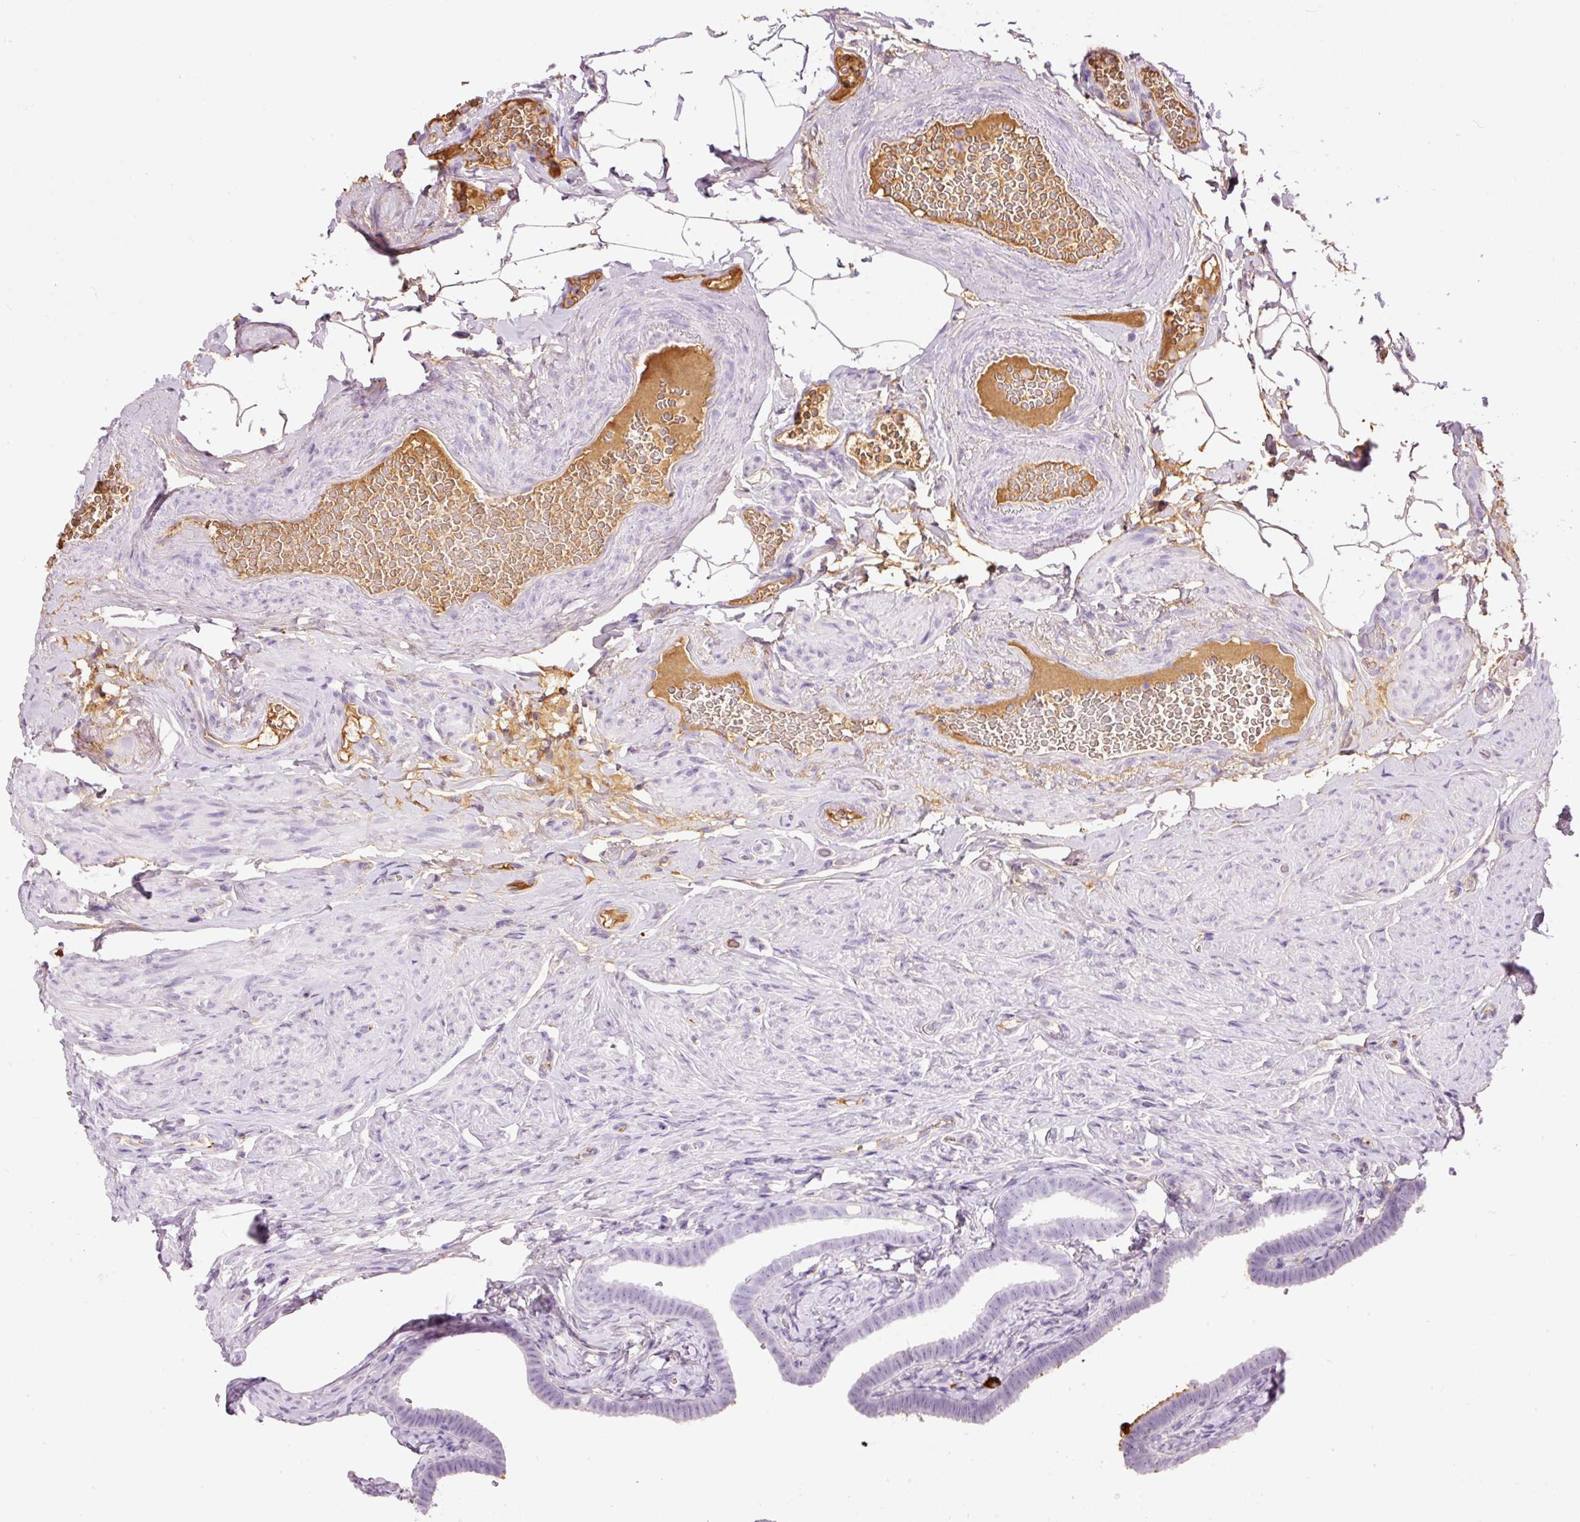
{"staining": {"intensity": "negative", "quantity": "none", "location": "none"}, "tissue": "fallopian tube", "cell_type": "Glandular cells", "image_type": "normal", "snomed": [{"axis": "morphology", "description": "Normal tissue, NOS"}, {"axis": "topography", "description": "Fallopian tube"}], "caption": "This is an IHC histopathology image of unremarkable human fallopian tube. There is no expression in glandular cells.", "gene": "PRPF38B", "patient": {"sex": "female", "age": 69}}